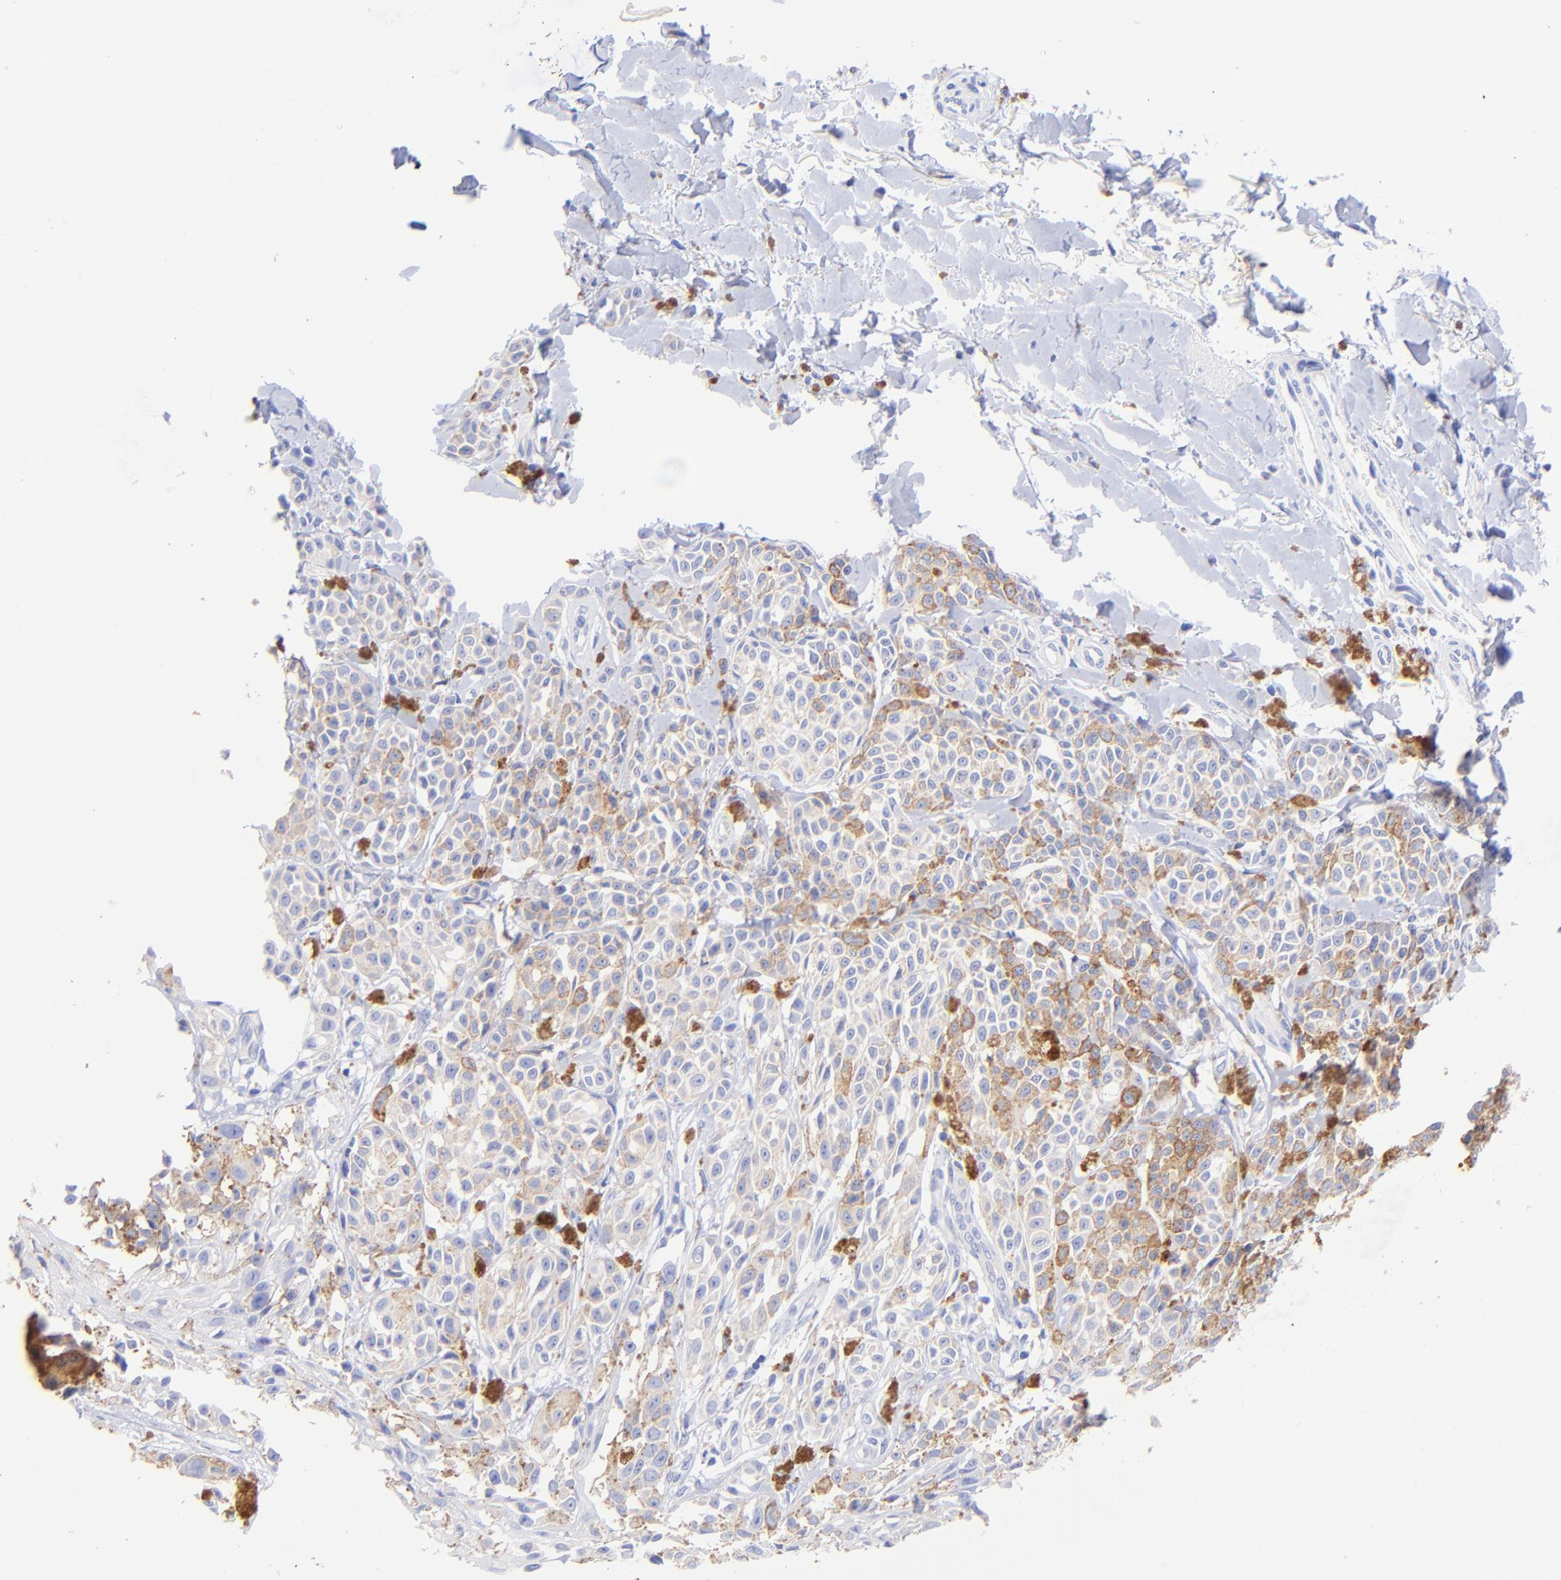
{"staining": {"intensity": "moderate", "quantity": "25%-75%", "location": "cytoplasmic/membranous"}, "tissue": "melanoma", "cell_type": "Tumor cells", "image_type": "cancer", "snomed": [{"axis": "morphology", "description": "Malignant melanoma, NOS"}, {"axis": "topography", "description": "Skin"}], "caption": "The micrograph shows staining of melanoma, revealing moderate cytoplasmic/membranous protein staining (brown color) within tumor cells.", "gene": "GPHN", "patient": {"sex": "female", "age": 38}}